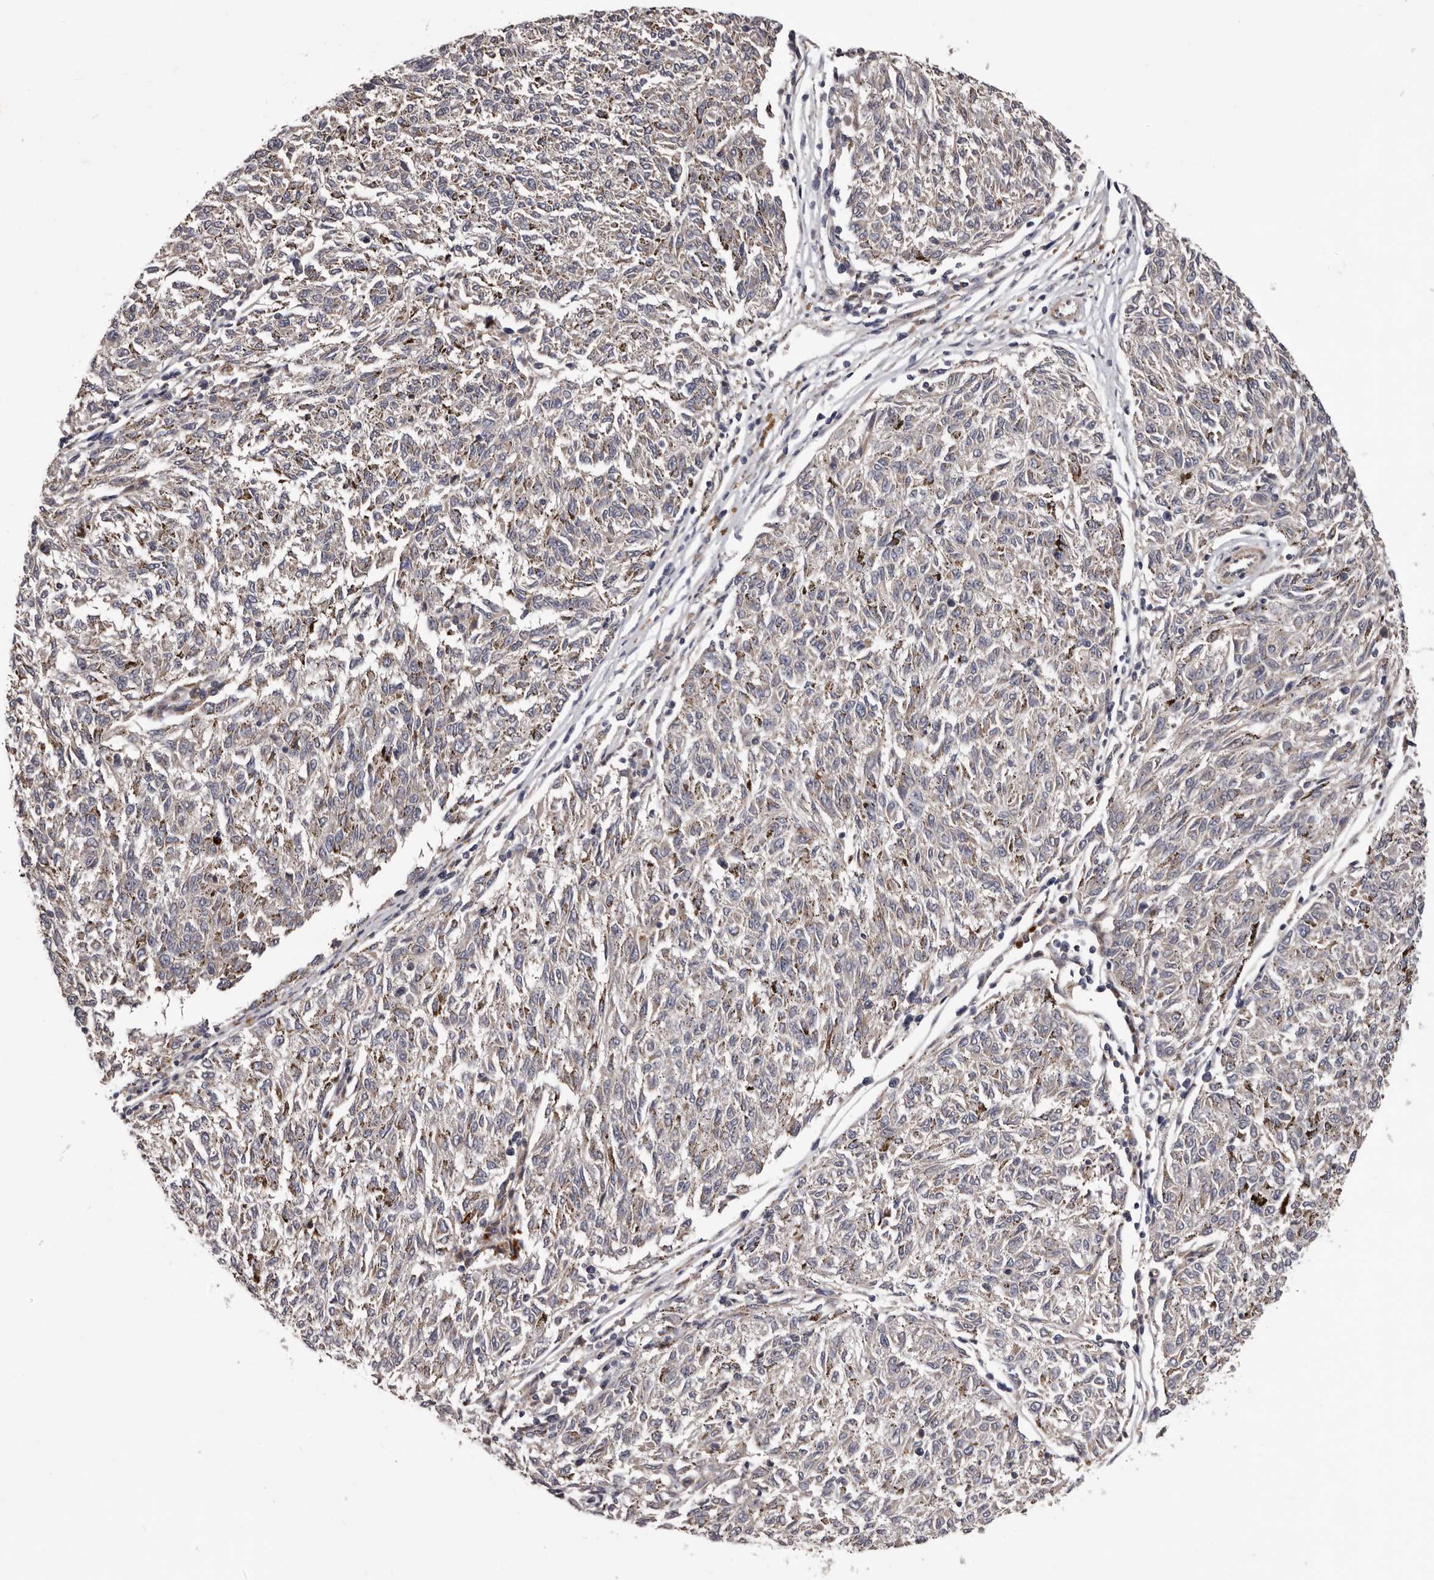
{"staining": {"intensity": "negative", "quantity": "none", "location": "none"}, "tissue": "melanoma", "cell_type": "Tumor cells", "image_type": "cancer", "snomed": [{"axis": "morphology", "description": "Malignant melanoma, NOS"}, {"axis": "topography", "description": "Skin"}], "caption": "High magnification brightfield microscopy of malignant melanoma stained with DAB (3,3'-diaminobenzidine) (brown) and counterstained with hematoxylin (blue): tumor cells show no significant staining.", "gene": "PRKD1", "patient": {"sex": "female", "age": 72}}